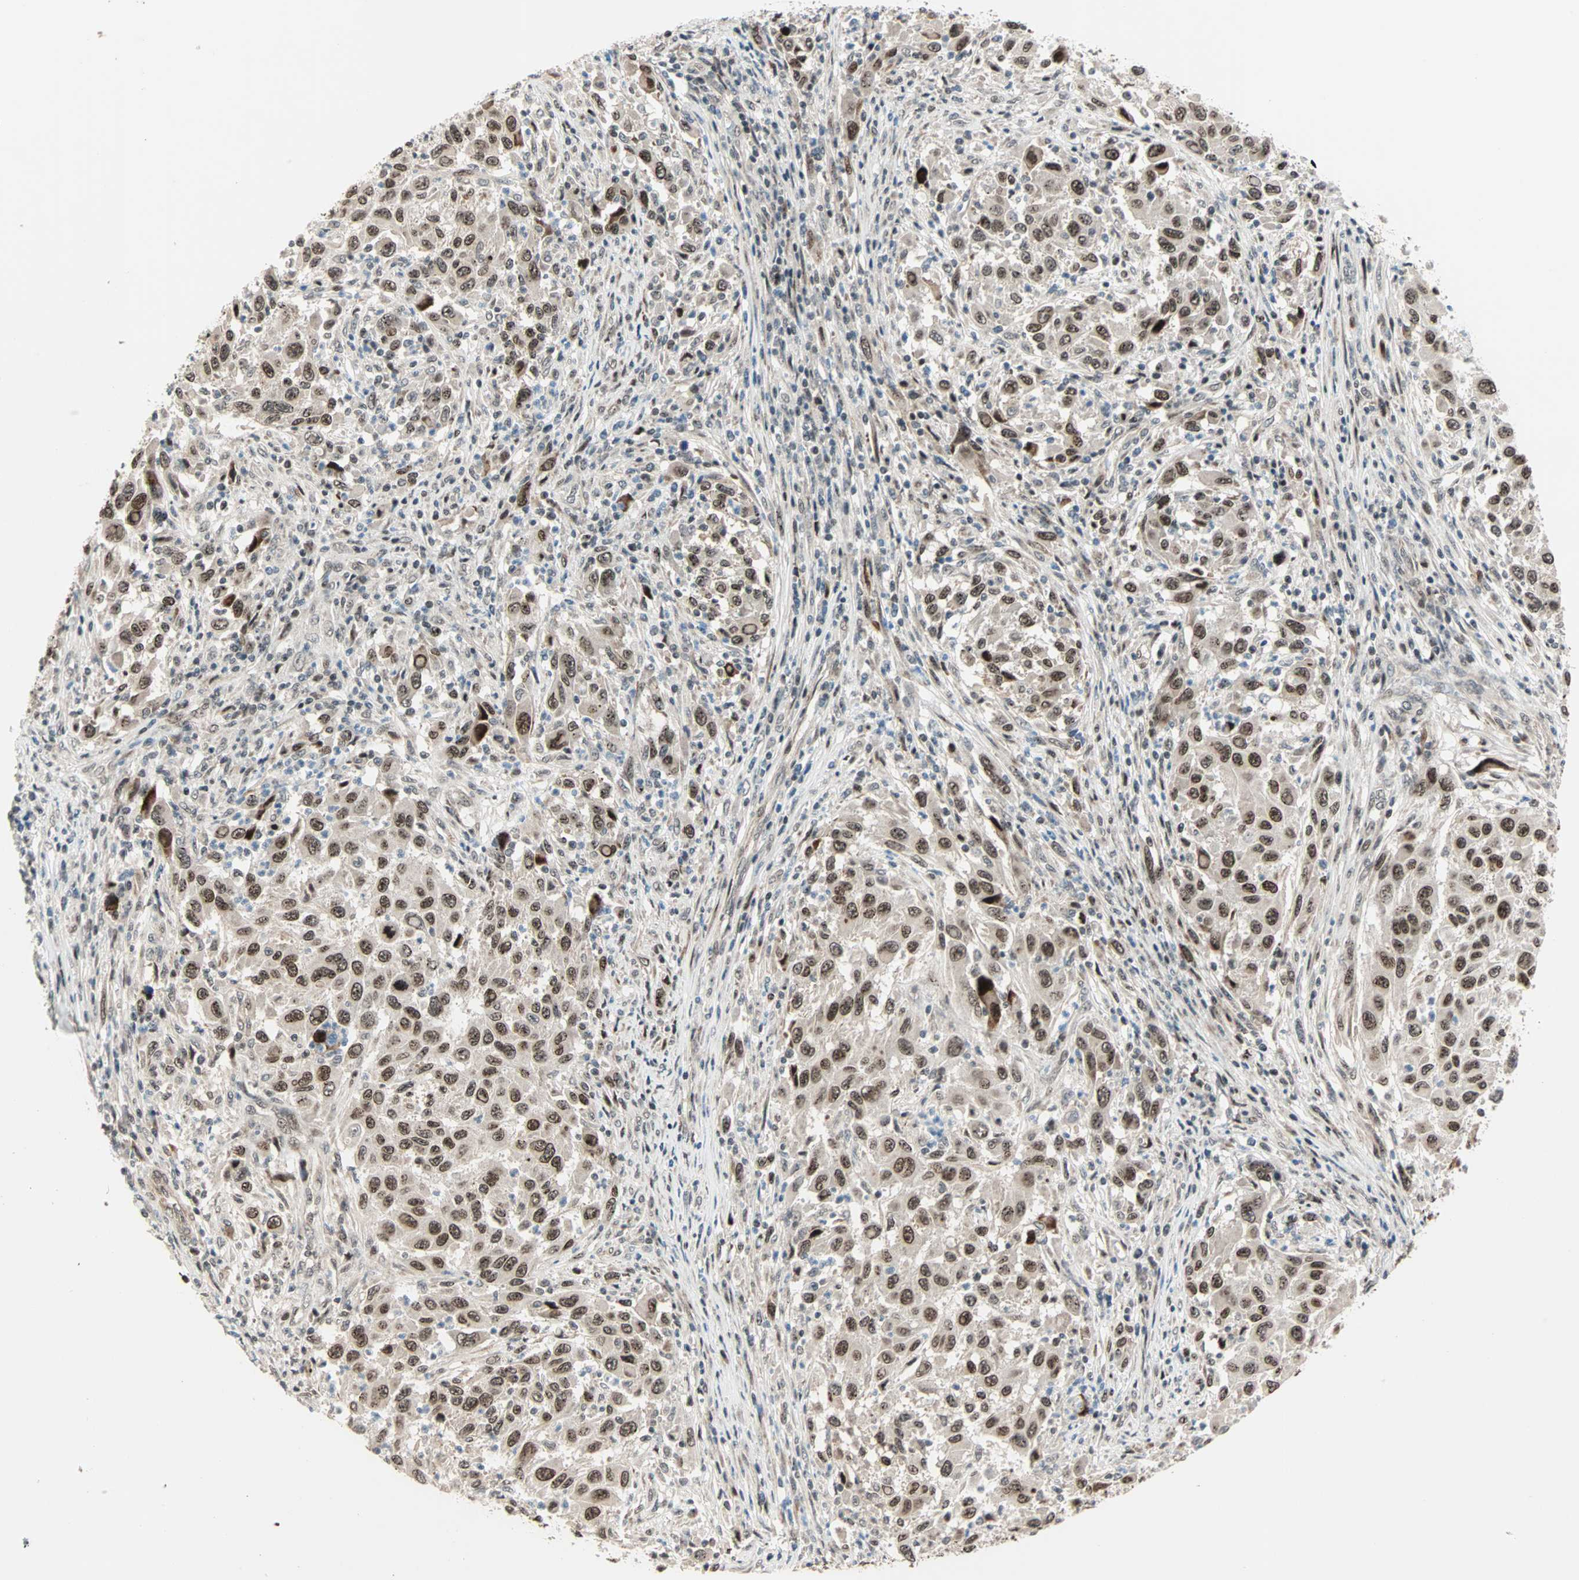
{"staining": {"intensity": "strong", "quantity": ">75%", "location": "nuclear"}, "tissue": "melanoma", "cell_type": "Tumor cells", "image_type": "cancer", "snomed": [{"axis": "morphology", "description": "Malignant melanoma, Metastatic site"}, {"axis": "topography", "description": "Lymph node"}], "caption": "Malignant melanoma (metastatic site) was stained to show a protein in brown. There is high levels of strong nuclear positivity in approximately >75% of tumor cells.", "gene": "CBX4", "patient": {"sex": "male", "age": 61}}